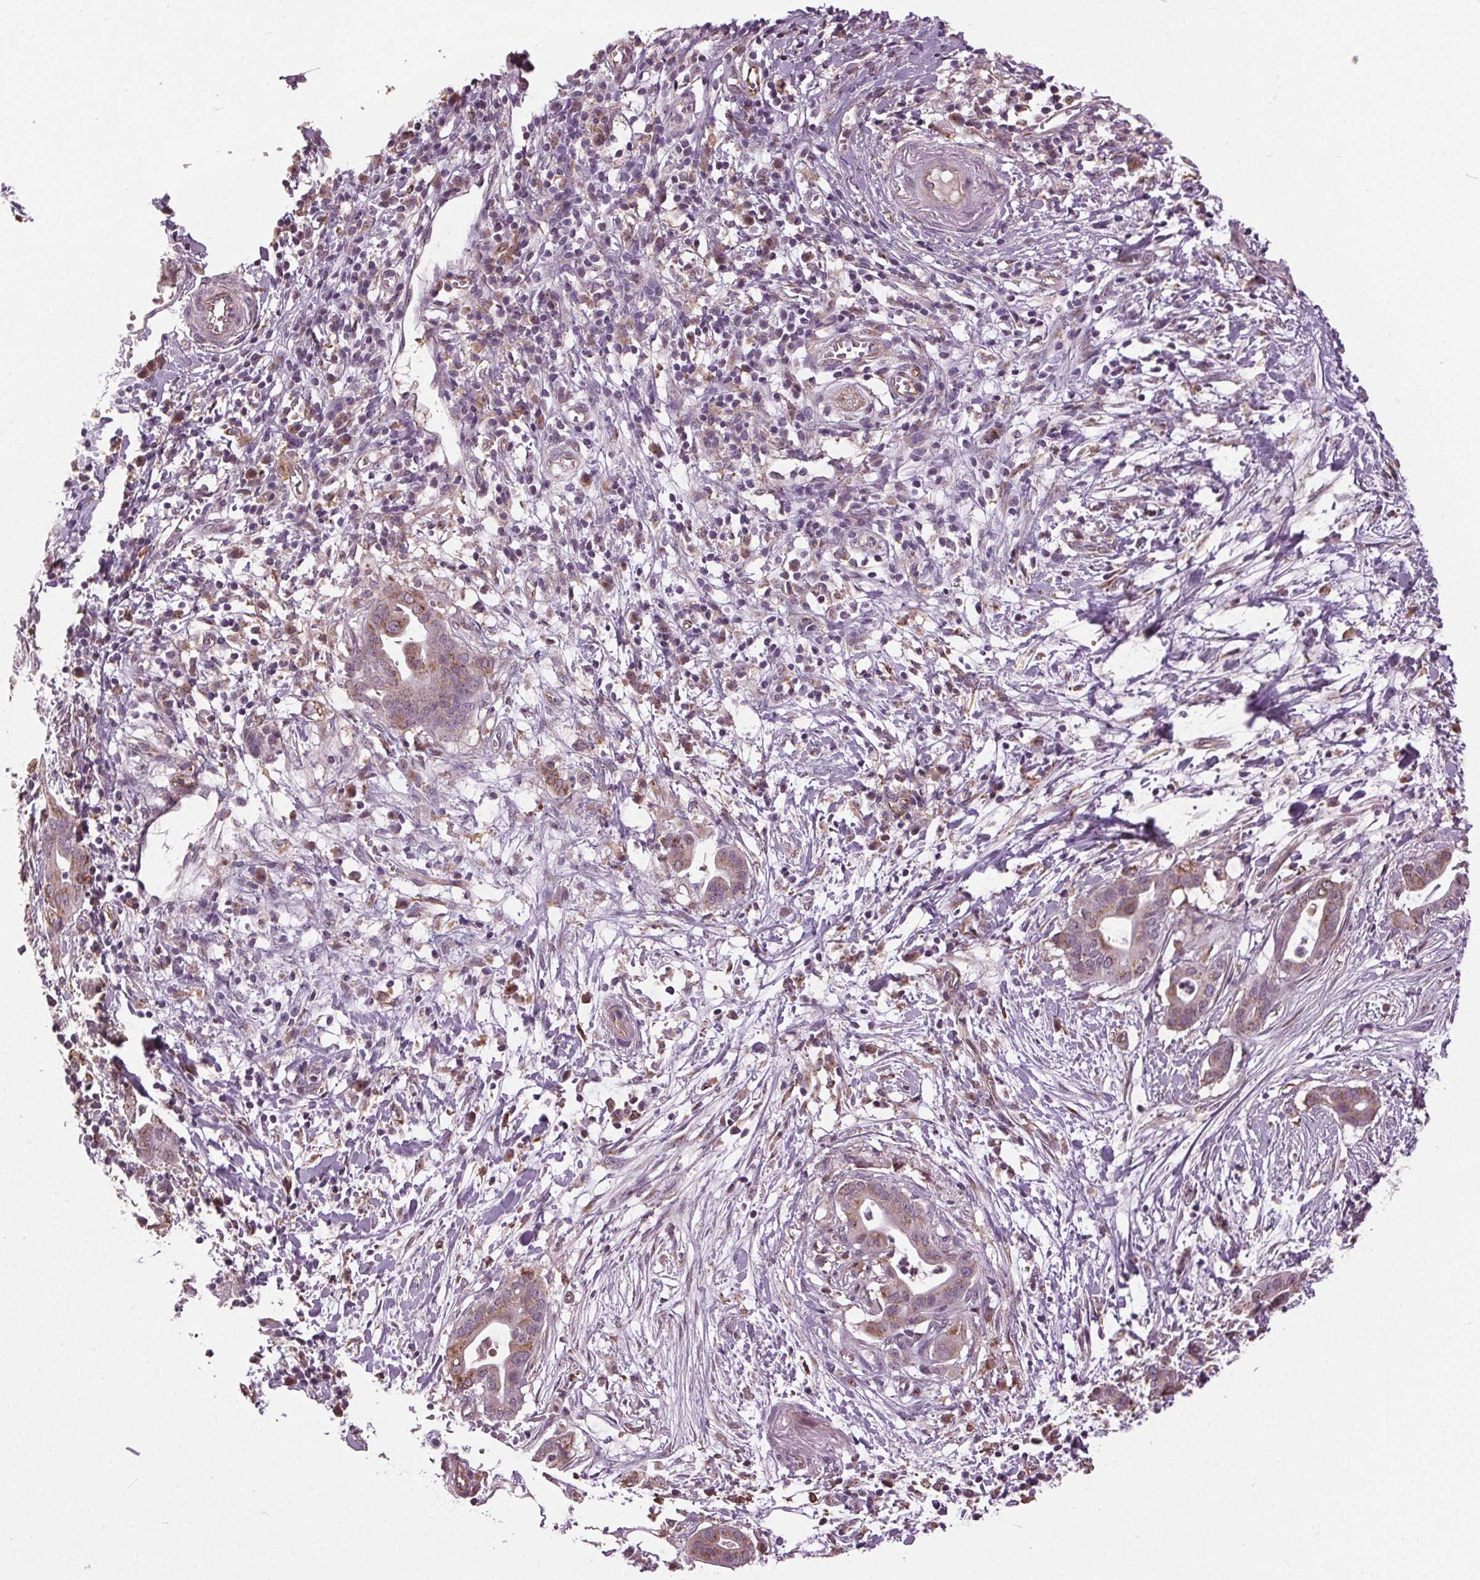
{"staining": {"intensity": "weak", "quantity": "25%-75%", "location": "cytoplasmic/membranous"}, "tissue": "pancreatic cancer", "cell_type": "Tumor cells", "image_type": "cancer", "snomed": [{"axis": "morphology", "description": "Adenocarcinoma, NOS"}, {"axis": "topography", "description": "Pancreas"}], "caption": "This is an image of immunohistochemistry (IHC) staining of adenocarcinoma (pancreatic), which shows weak positivity in the cytoplasmic/membranous of tumor cells.", "gene": "BSDC1", "patient": {"sex": "male", "age": 61}}